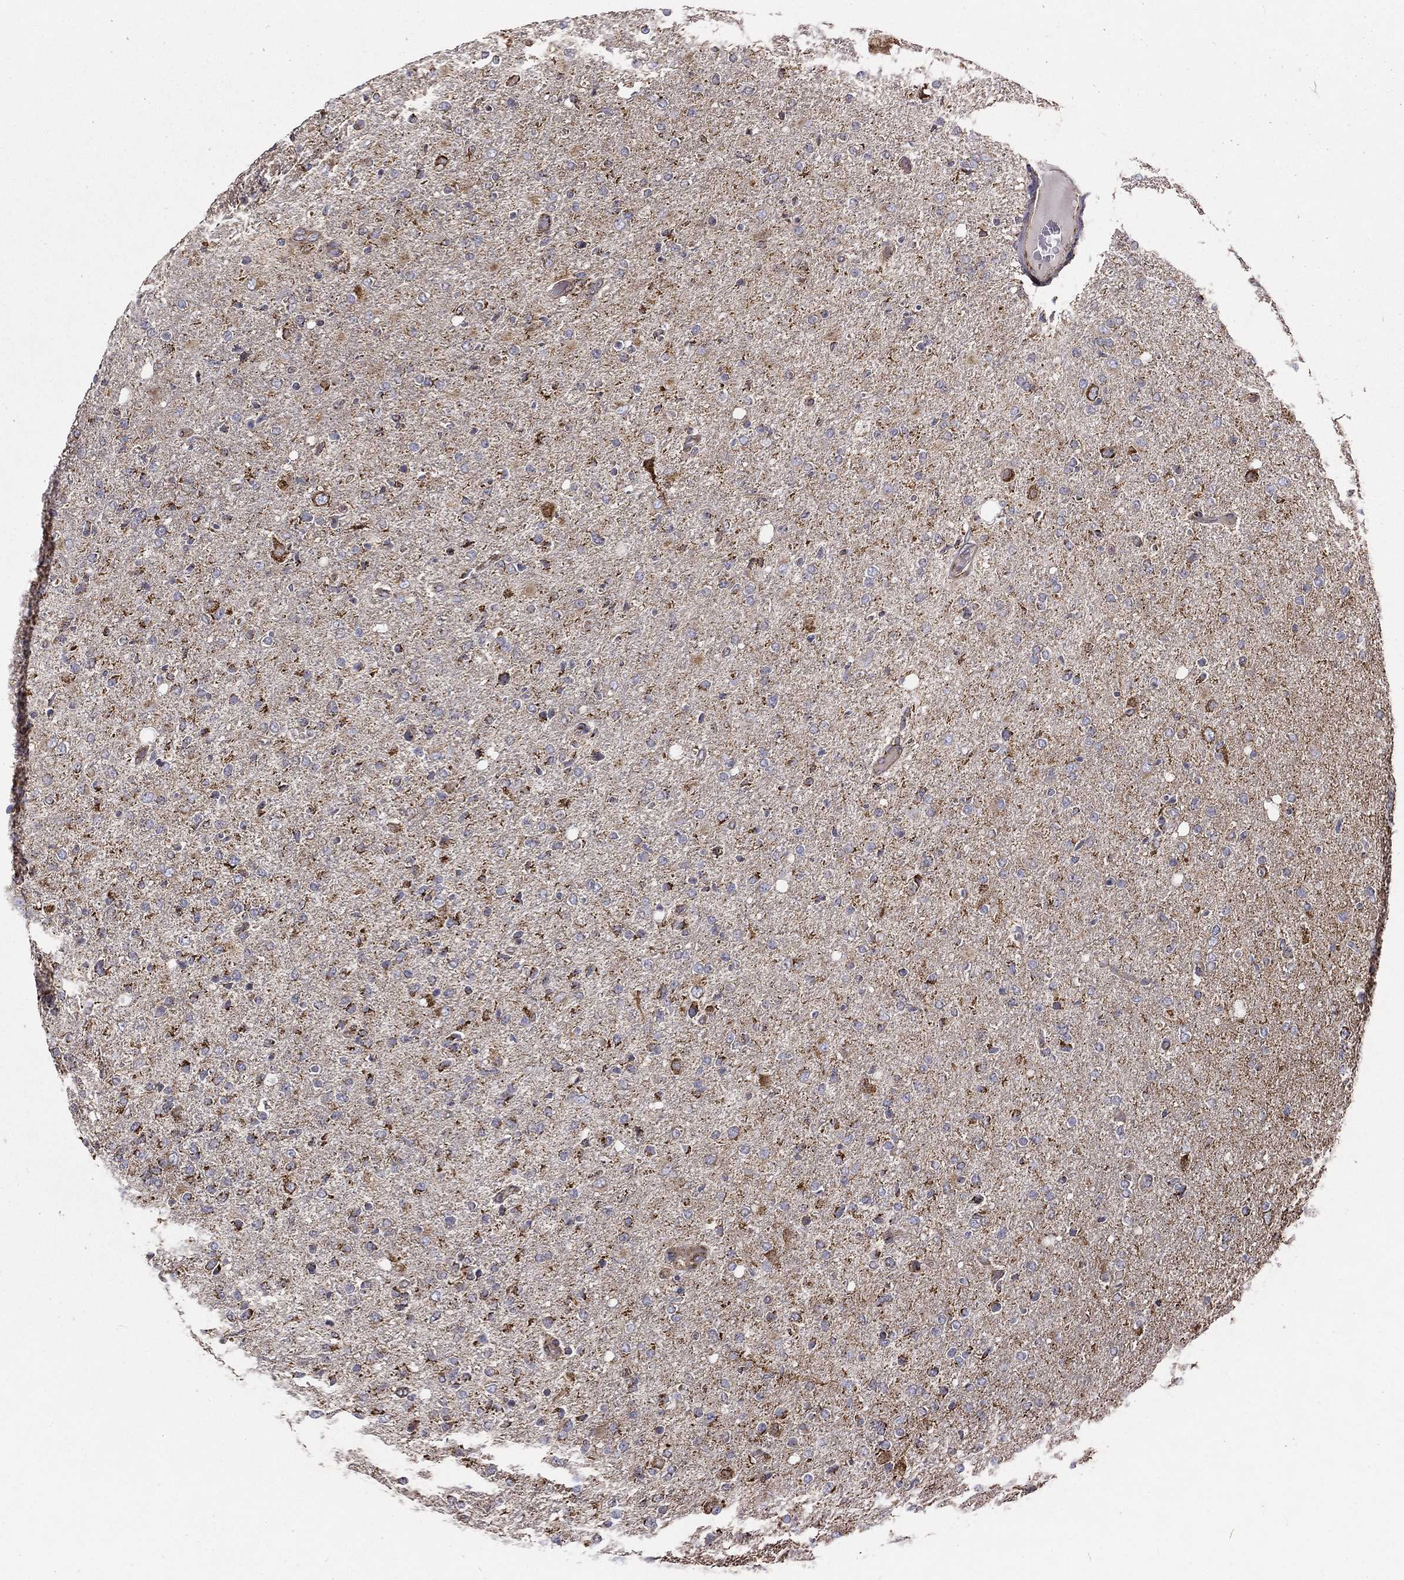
{"staining": {"intensity": "moderate", "quantity": "25%-75%", "location": "cytoplasmic/membranous"}, "tissue": "glioma", "cell_type": "Tumor cells", "image_type": "cancer", "snomed": [{"axis": "morphology", "description": "Glioma, malignant, High grade"}, {"axis": "topography", "description": "Cerebral cortex"}], "caption": "Immunohistochemistry (DAB) staining of glioma demonstrates moderate cytoplasmic/membranous protein expression in about 25%-75% of tumor cells. The protein is shown in brown color, while the nuclei are stained blue.", "gene": "MT-CYB", "patient": {"sex": "male", "age": 70}}